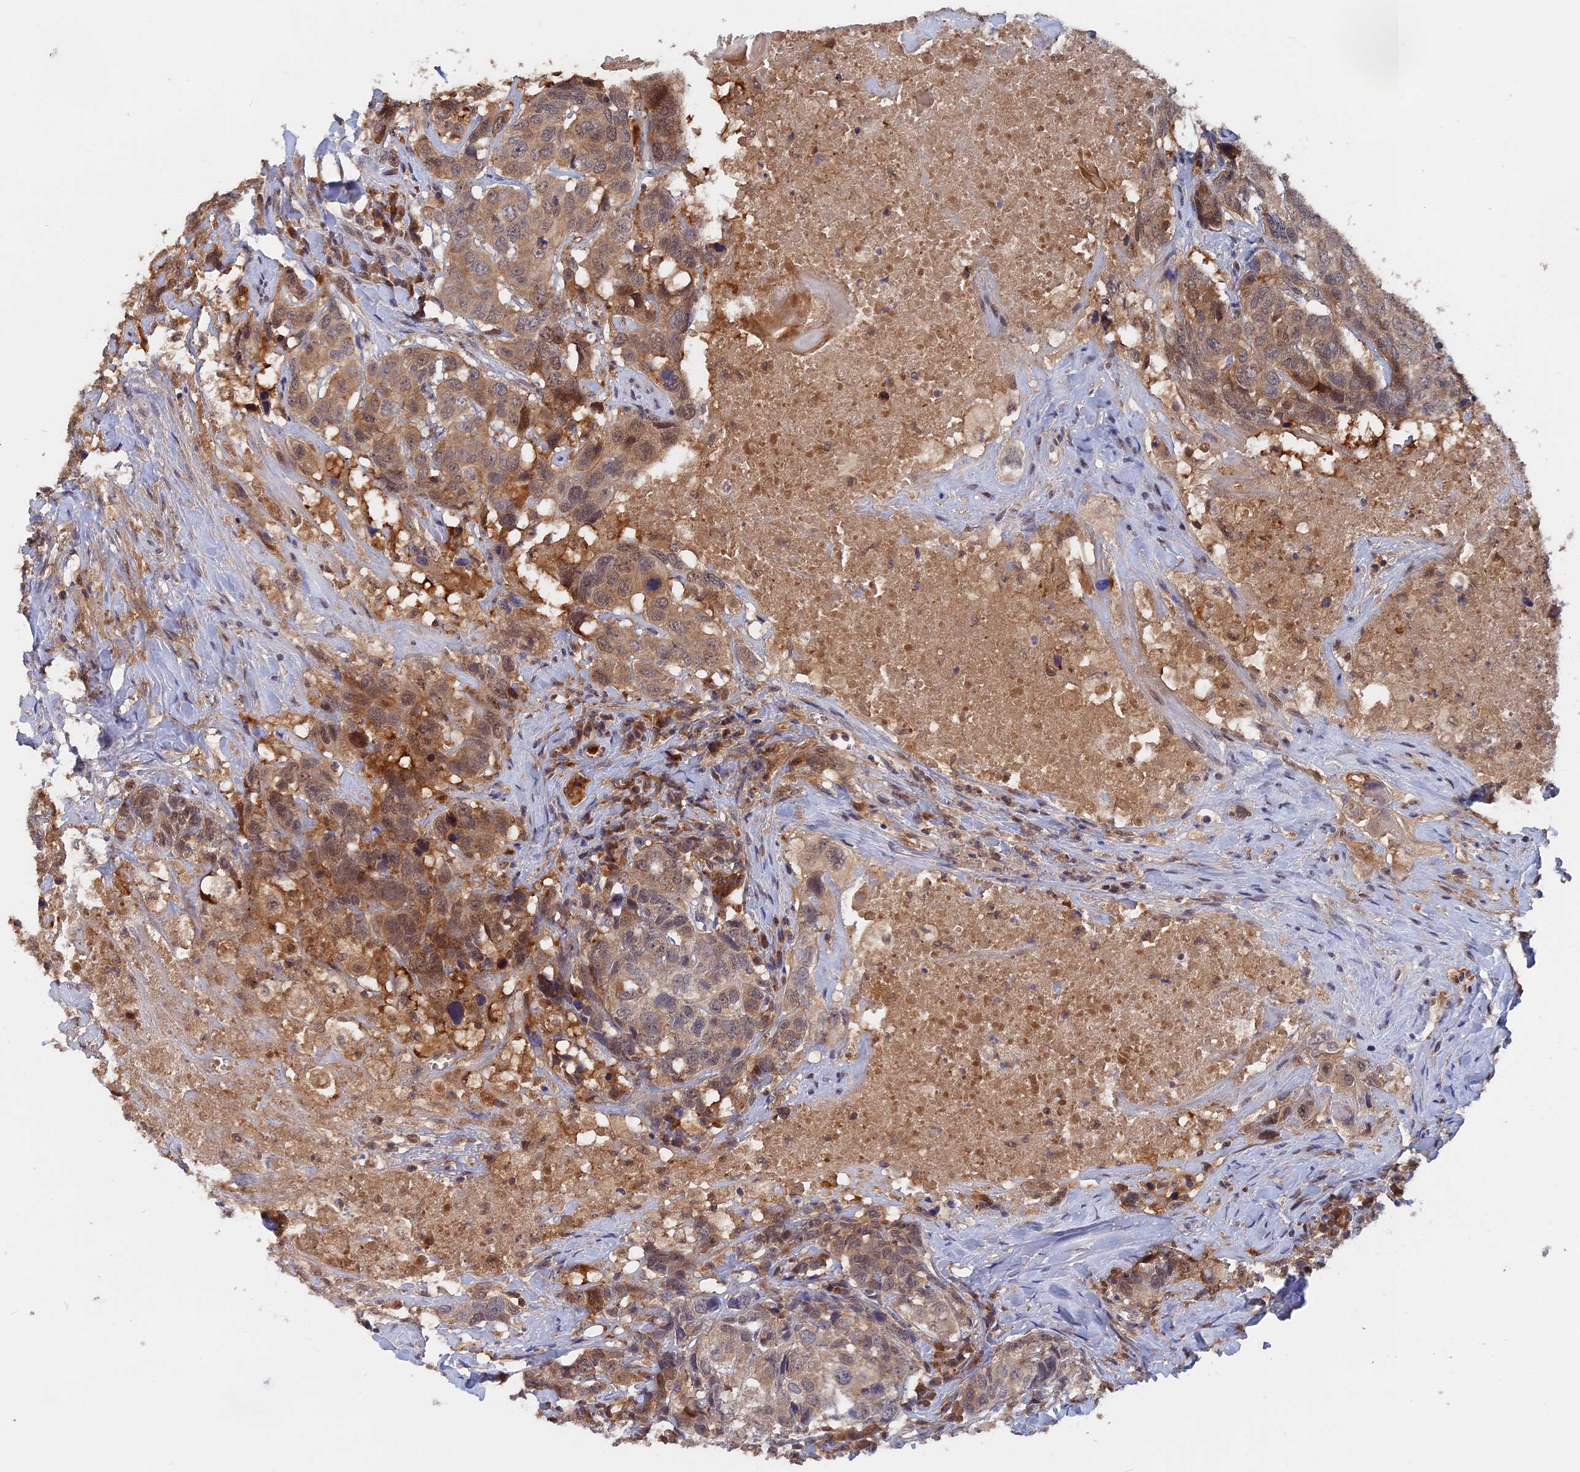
{"staining": {"intensity": "moderate", "quantity": ">75%", "location": "cytoplasmic/membranous"}, "tissue": "head and neck cancer", "cell_type": "Tumor cells", "image_type": "cancer", "snomed": [{"axis": "morphology", "description": "Squamous cell carcinoma, NOS"}, {"axis": "topography", "description": "Head-Neck"}], "caption": "Immunohistochemistry (IHC) of head and neck cancer shows medium levels of moderate cytoplasmic/membranous positivity in approximately >75% of tumor cells.", "gene": "BLVRA", "patient": {"sex": "male", "age": 66}}